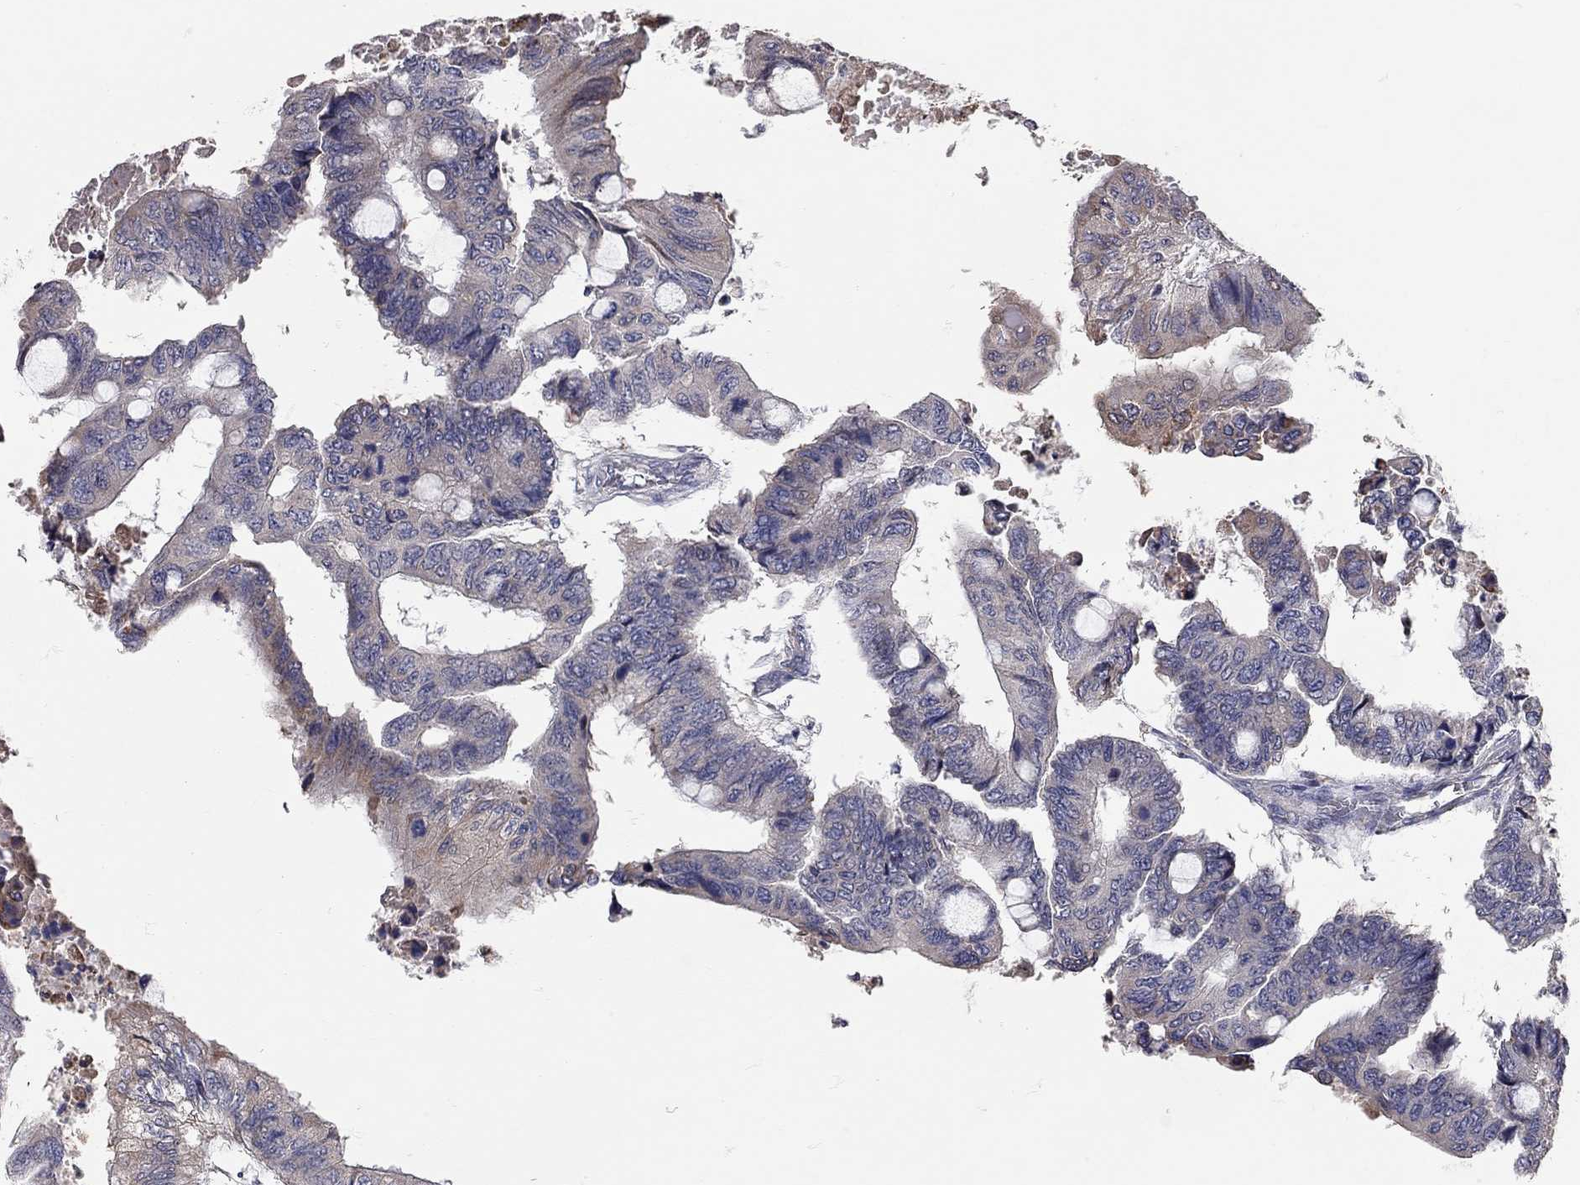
{"staining": {"intensity": "negative", "quantity": "none", "location": "none"}, "tissue": "colorectal cancer", "cell_type": "Tumor cells", "image_type": "cancer", "snomed": [{"axis": "morphology", "description": "Normal tissue, NOS"}, {"axis": "morphology", "description": "Adenocarcinoma, NOS"}, {"axis": "topography", "description": "Rectum"}, {"axis": "topography", "description": "Peripheral nerve tissue"}], "caption": "Adenocarcinoma (colorectal) was stained to show a protein in brown. There is no significant expression in tumor cells.", "gene": "XAGE2", "patient": {"sex": "male", "age": 92}}